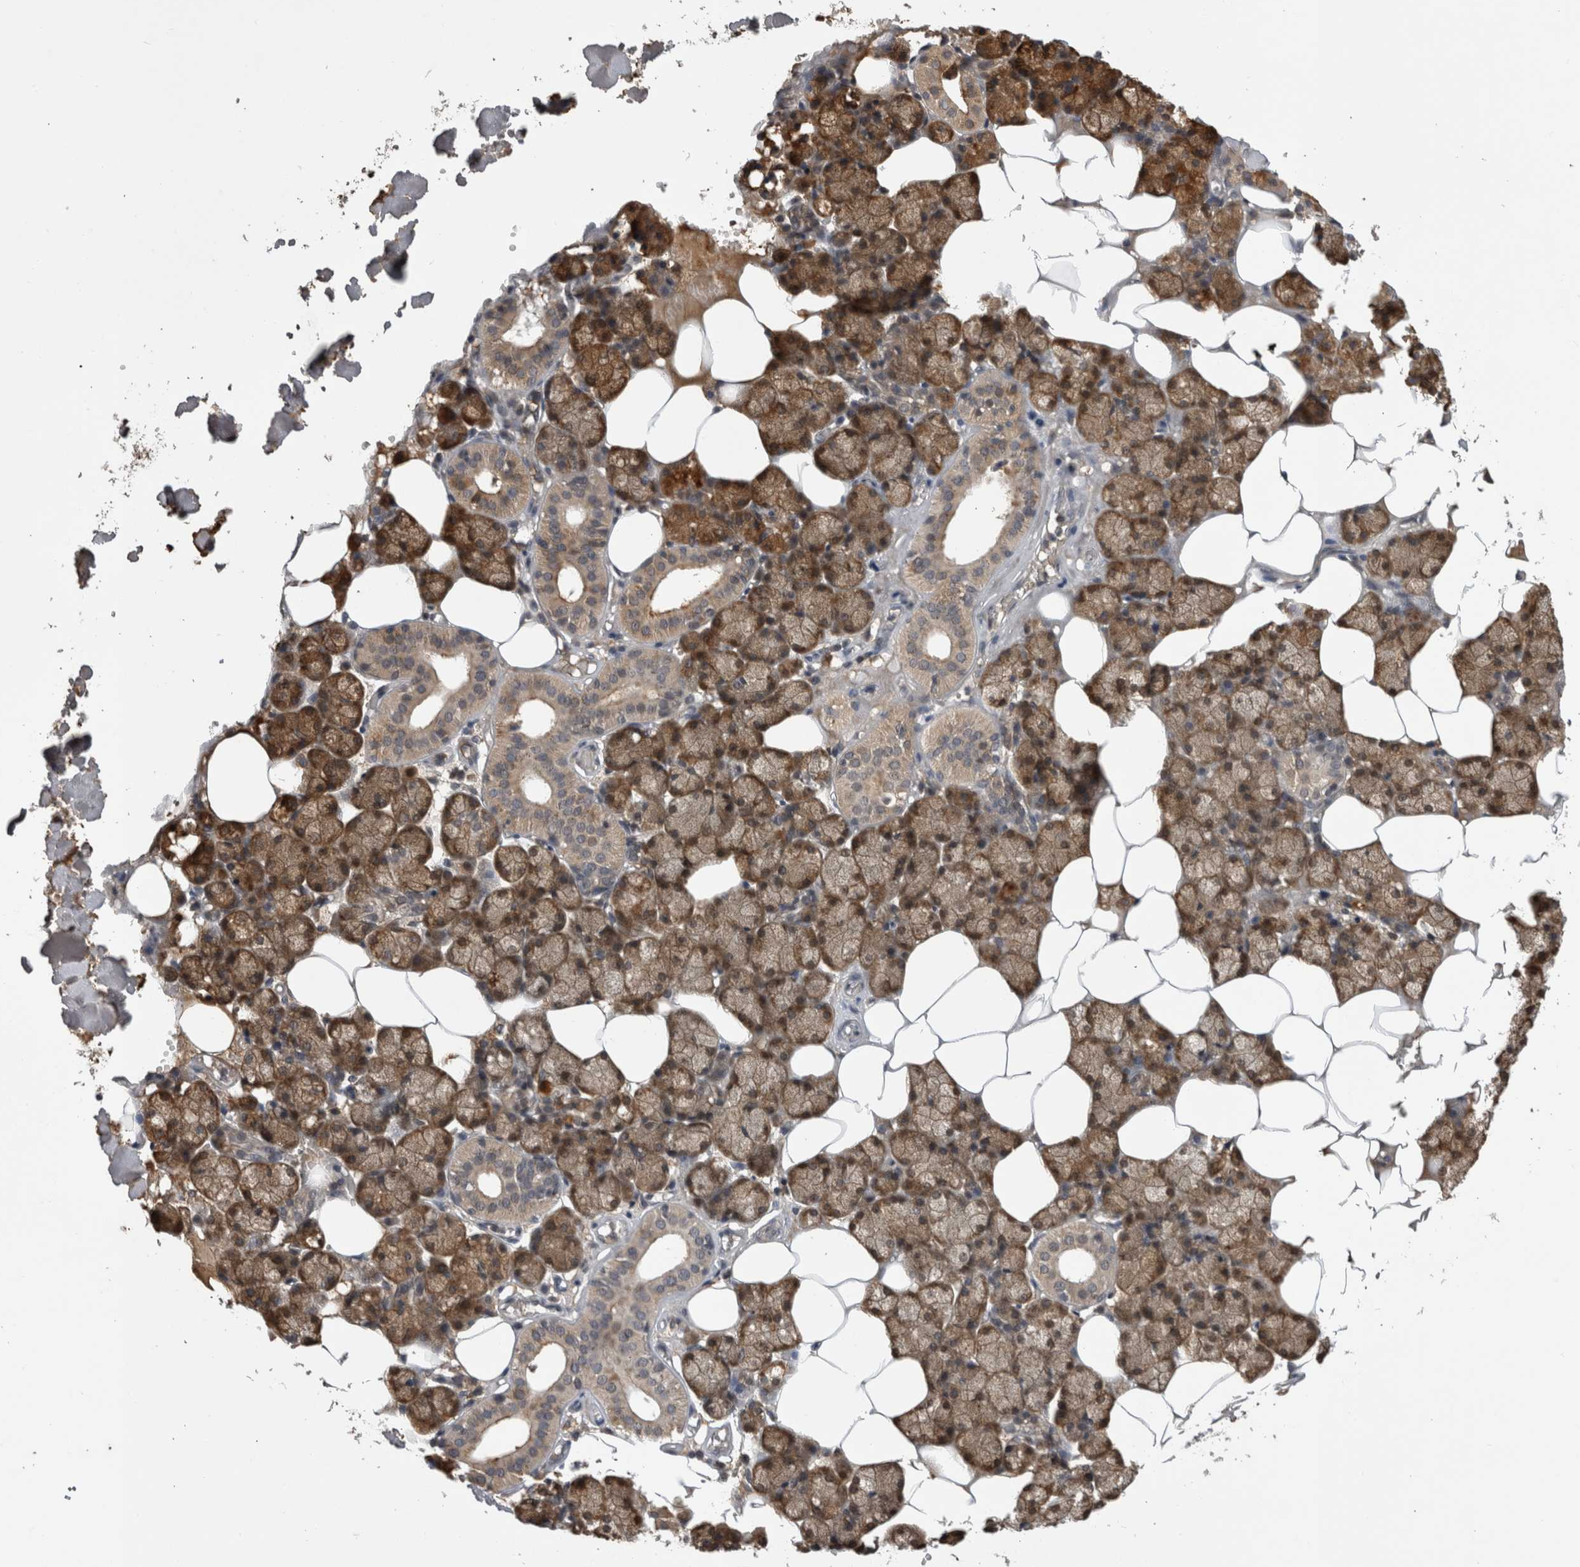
{"staining": {"intensity": "moderate", "quantity": "25%-75%", "location": "cytoplasmic/membranous"}, "tissue": "salivary gland", "cell_type": "Glandular cells", "image_type": "normal", "snomed": [{"axis": "morphology", "description": "Normal tissue, NOS"}, {"axis": "topography", "description": "Salivary gland"}], "caption": "Protein expression analysis of normal salivary gland exhibits moderate cytoplasmic/membranous expression in about 25%-75% of glandular cells.", "gene": "ZNF114", "patient": {"sex": "male", "age": 62}}